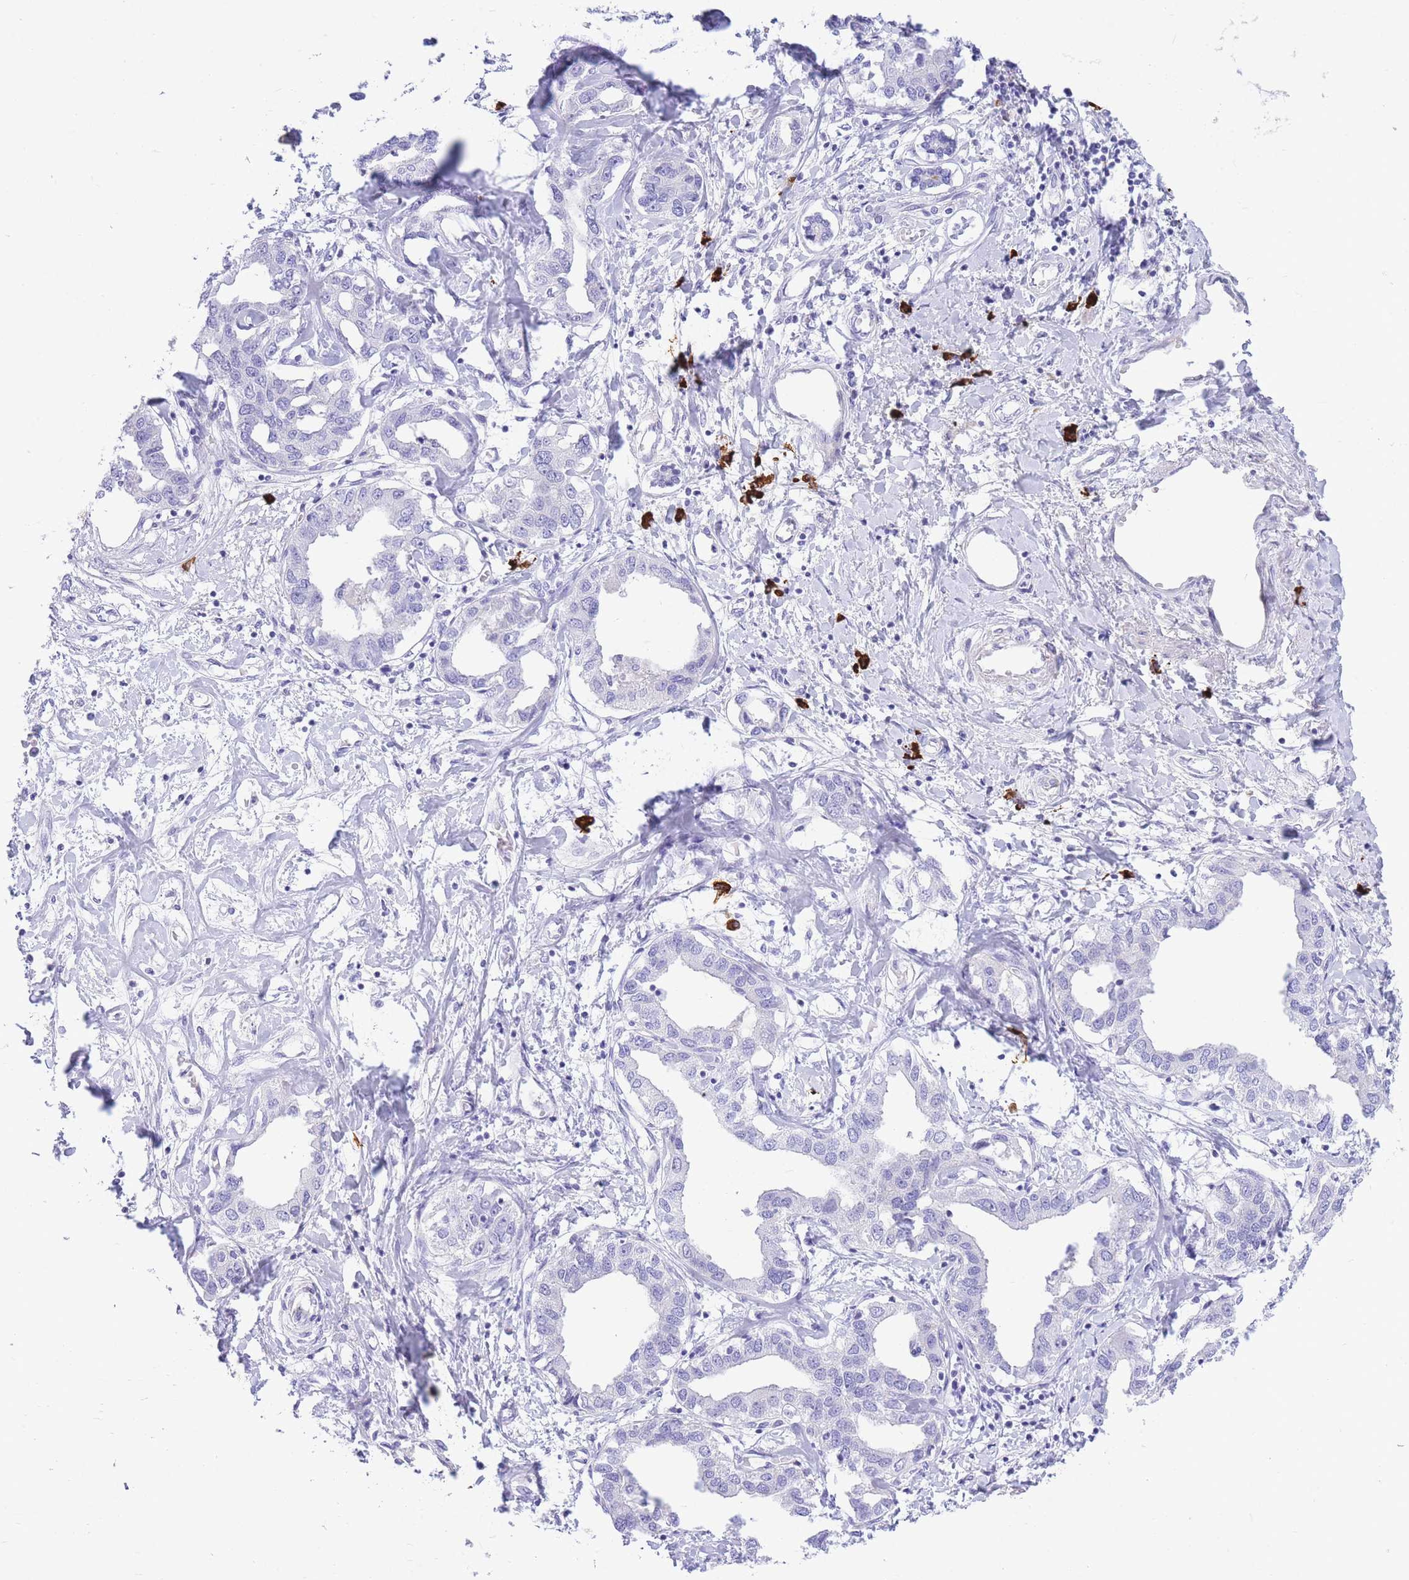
{"staining": {"intensity": "negative", "quantity": "none", "location": "none"}, "tissue": "liver cancer", "cell_type": "Tumor cells", "image_type": "cancer", "snomed": [{"axis": "morphology", "description": "Cholangiocarcinoma"}, {"axis": "topography", "description": "Liver"}], "caption": "IHC micrograph of cholangiocarcinoma (liver) stained for a protein (brown), which displays no positivity in tumor cells.", "gene": "ZFP62", "patient": {"sex": "male", "age": 59}}